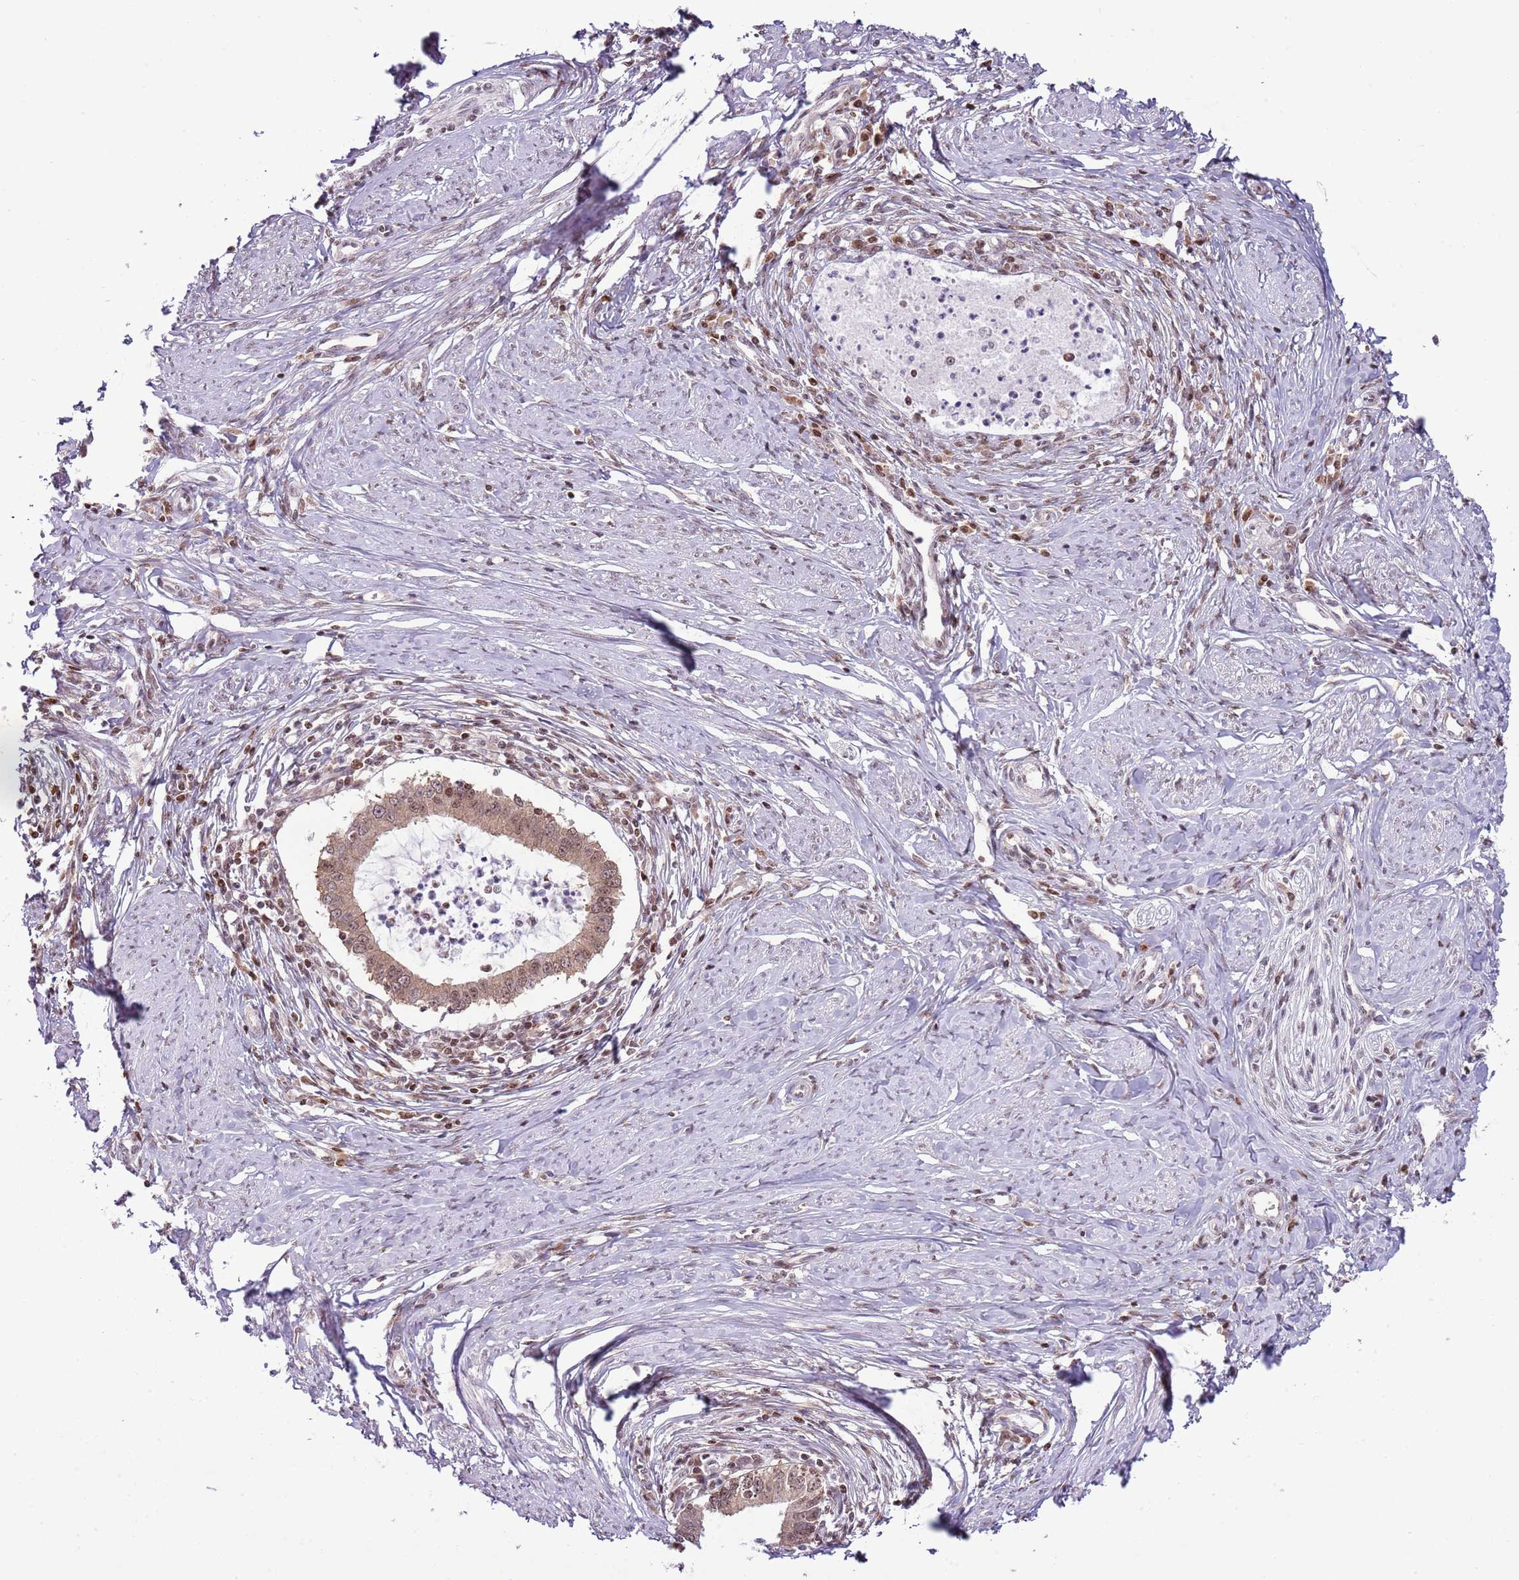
{"staining": {"intensity": "moderate", "quantity": ">75%", "location": "nuclear"}, "tissue": "cervical cancer", "cell_type": "Tumor cells", "image_type": "cancer", "snomed": [{"axis": "morphology", "description": "Adenocarcinoma, NOS"}, {"axis": "topography", "description": "Cervix"}], "caption": "Immunohistochemical staining of adenocarcinoma (cervical) reveals medium levels of moderate nuclear protein positivity in approximately >75% of tumor cells.", "gene": "SELENOH", "patient": {"sex": "female", "age": 36}}